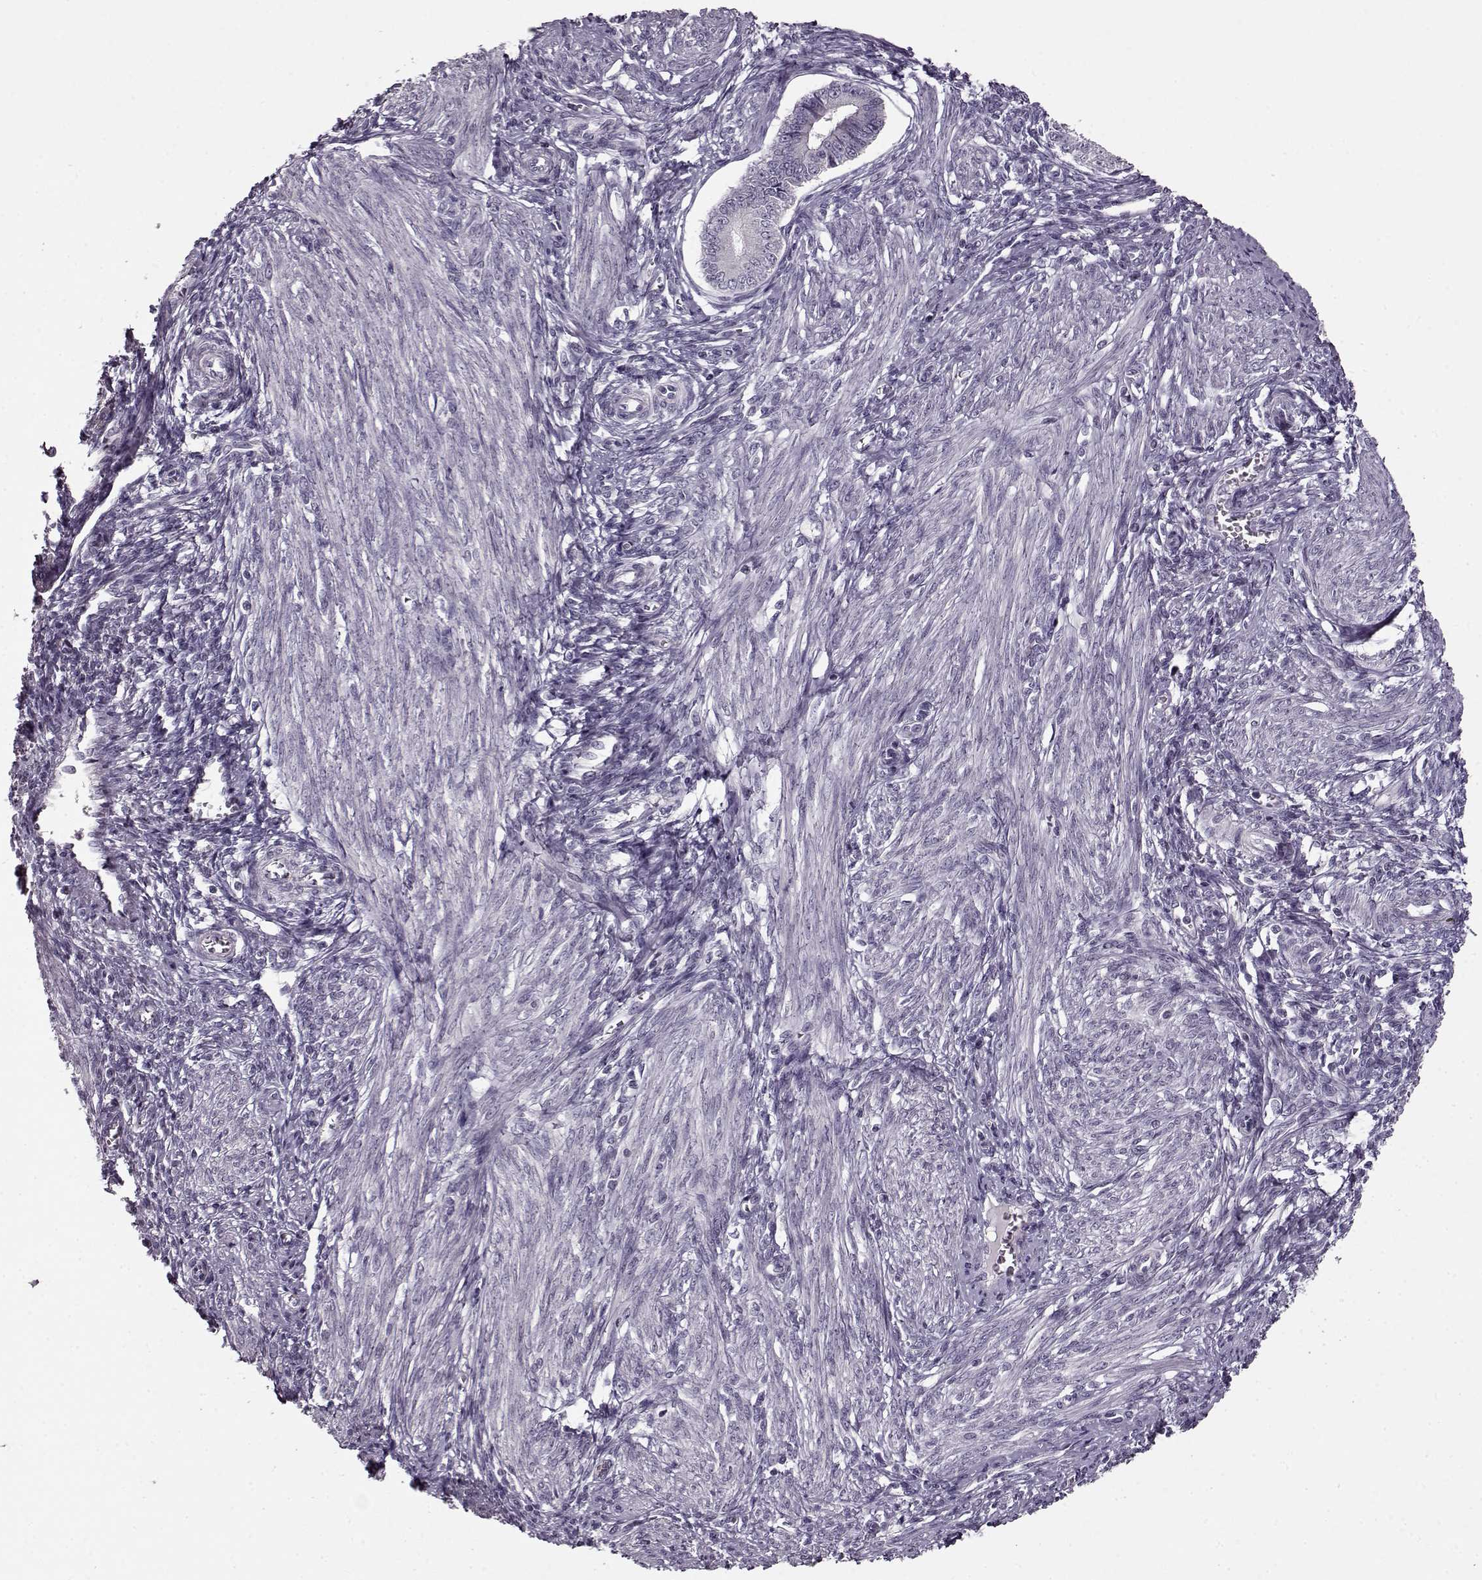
{"staining": {"intensity": "negative", "quantity": "none", "location": "none"}, "tissue": "endometrium", "cell_type": "Cells in endometrial stroma", "image_type": "normal", "snomed": [{"axis": "morphology", "description": "Normal tissue, NOS"}, {"axis": "topography", "description": "Endometrium"}], "caption": "IHC of unremarkable endometrium demonstrates no staining in cells in endometrial stroma. (DAB immunohistochemistry visualized using brightfield microscopy, high magnification).", "gene": "RP1L1", "patient": {"sex": "female", "age": 42}}